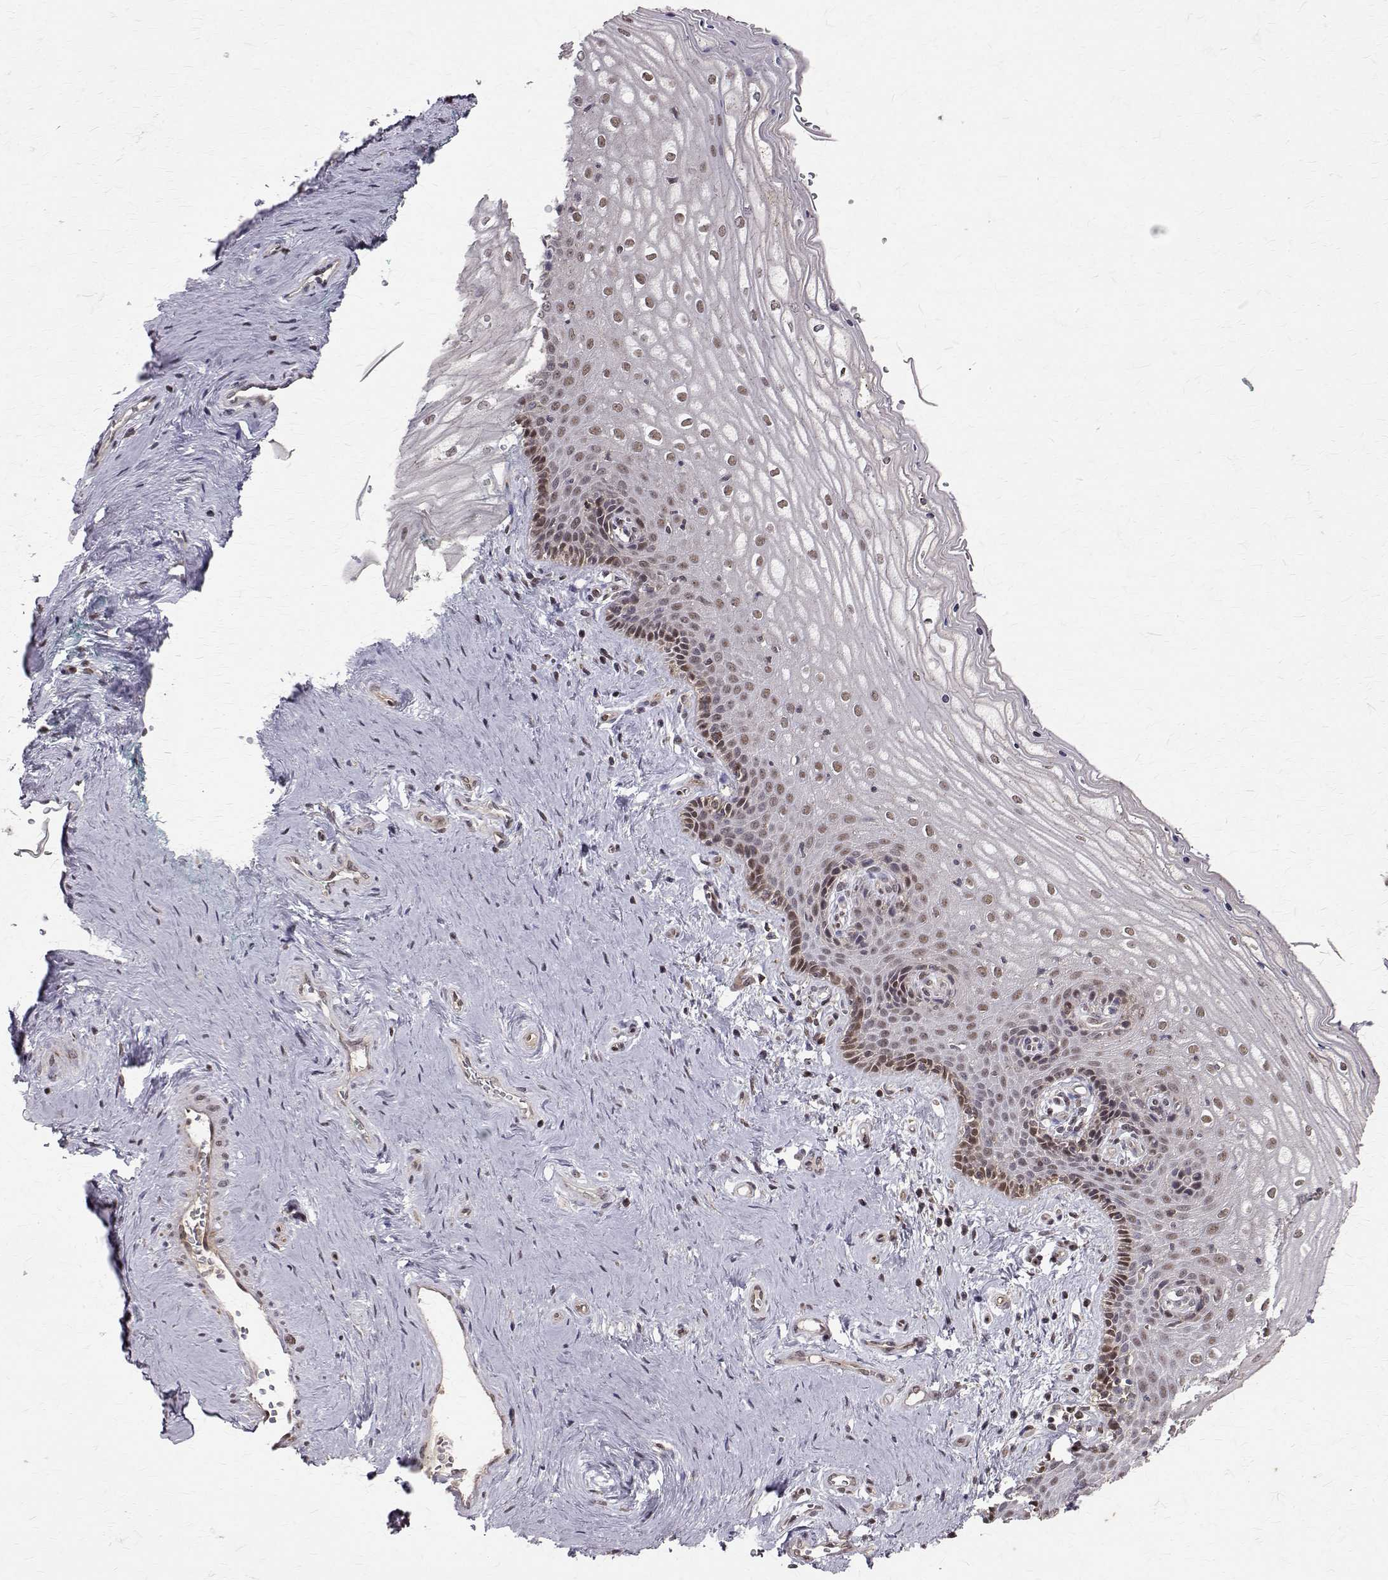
{"staining": {"intensity": "moderate", "quantity": ">75%", "location": "nuclear"}, "tissue": "vagina", "cell_type": "Squamous epithelial cells", "image_type": "normal", "snomed": [{"axis": "morphology", "description": "Normal tissue, NOS"}, {"axis": "topography", "description": "Vagina"}], "caption": "Human vagina stained for a protein (brown) reveals moderate nuclear positive staining in approximately >75% of squamous epithelial cells.", "gene": "NIF3L1", "patient": {"sex": "female", "age": 45}}